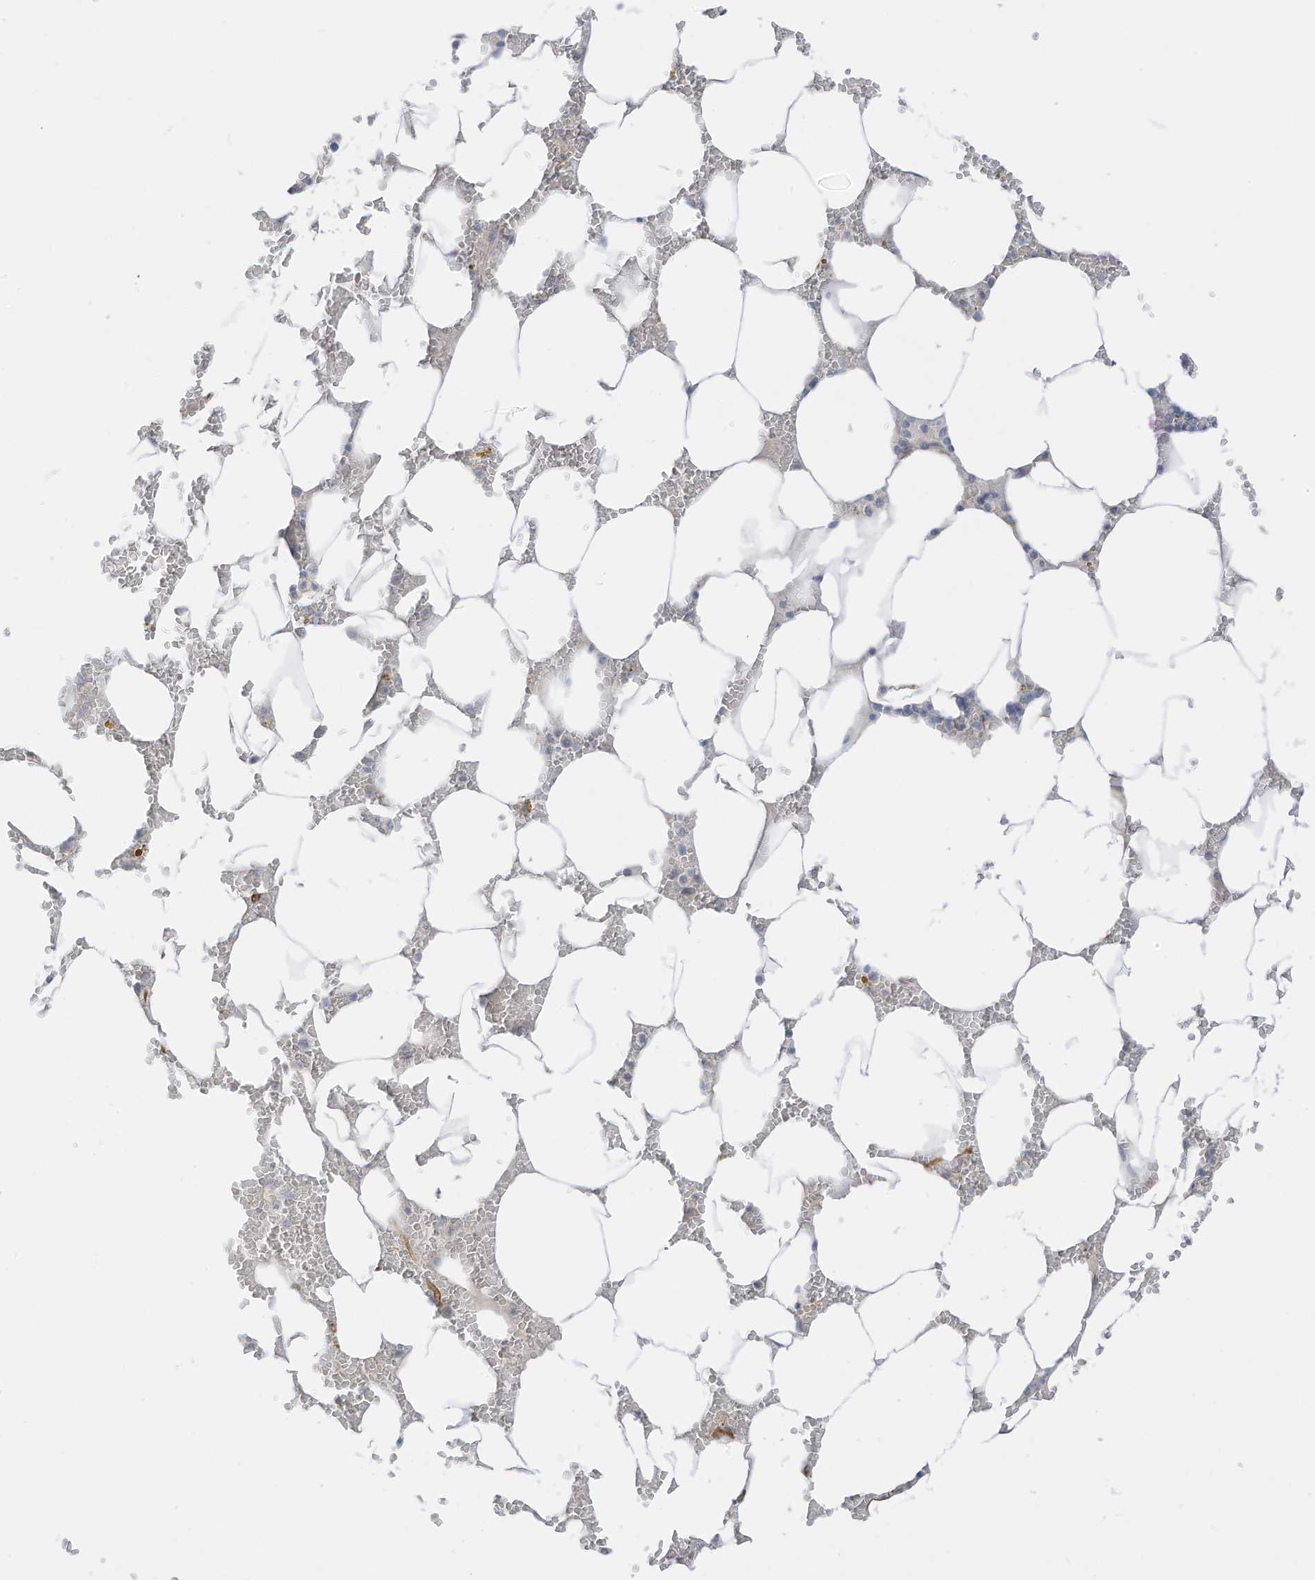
{"staining": {"intensity": "negative", "quantity": "none", "location": "none"}, "tissue": "bone marrow", "cell_type": "Hematopoietic cells", "image_type": "normal", "snomed": [{"axis": "morphology", "description": "Normal tissue, NOS"}, {"axis": "topography", "description": "Bone marrow"}], "caption": "Protein analysis of benign bone marrow displays no significant staining in hematopoietic cells. (DAB immunohistochemistry (IHC), high magnification).", "gene": "C11orf87", "patient": {"sex": "male", "age": 70}}